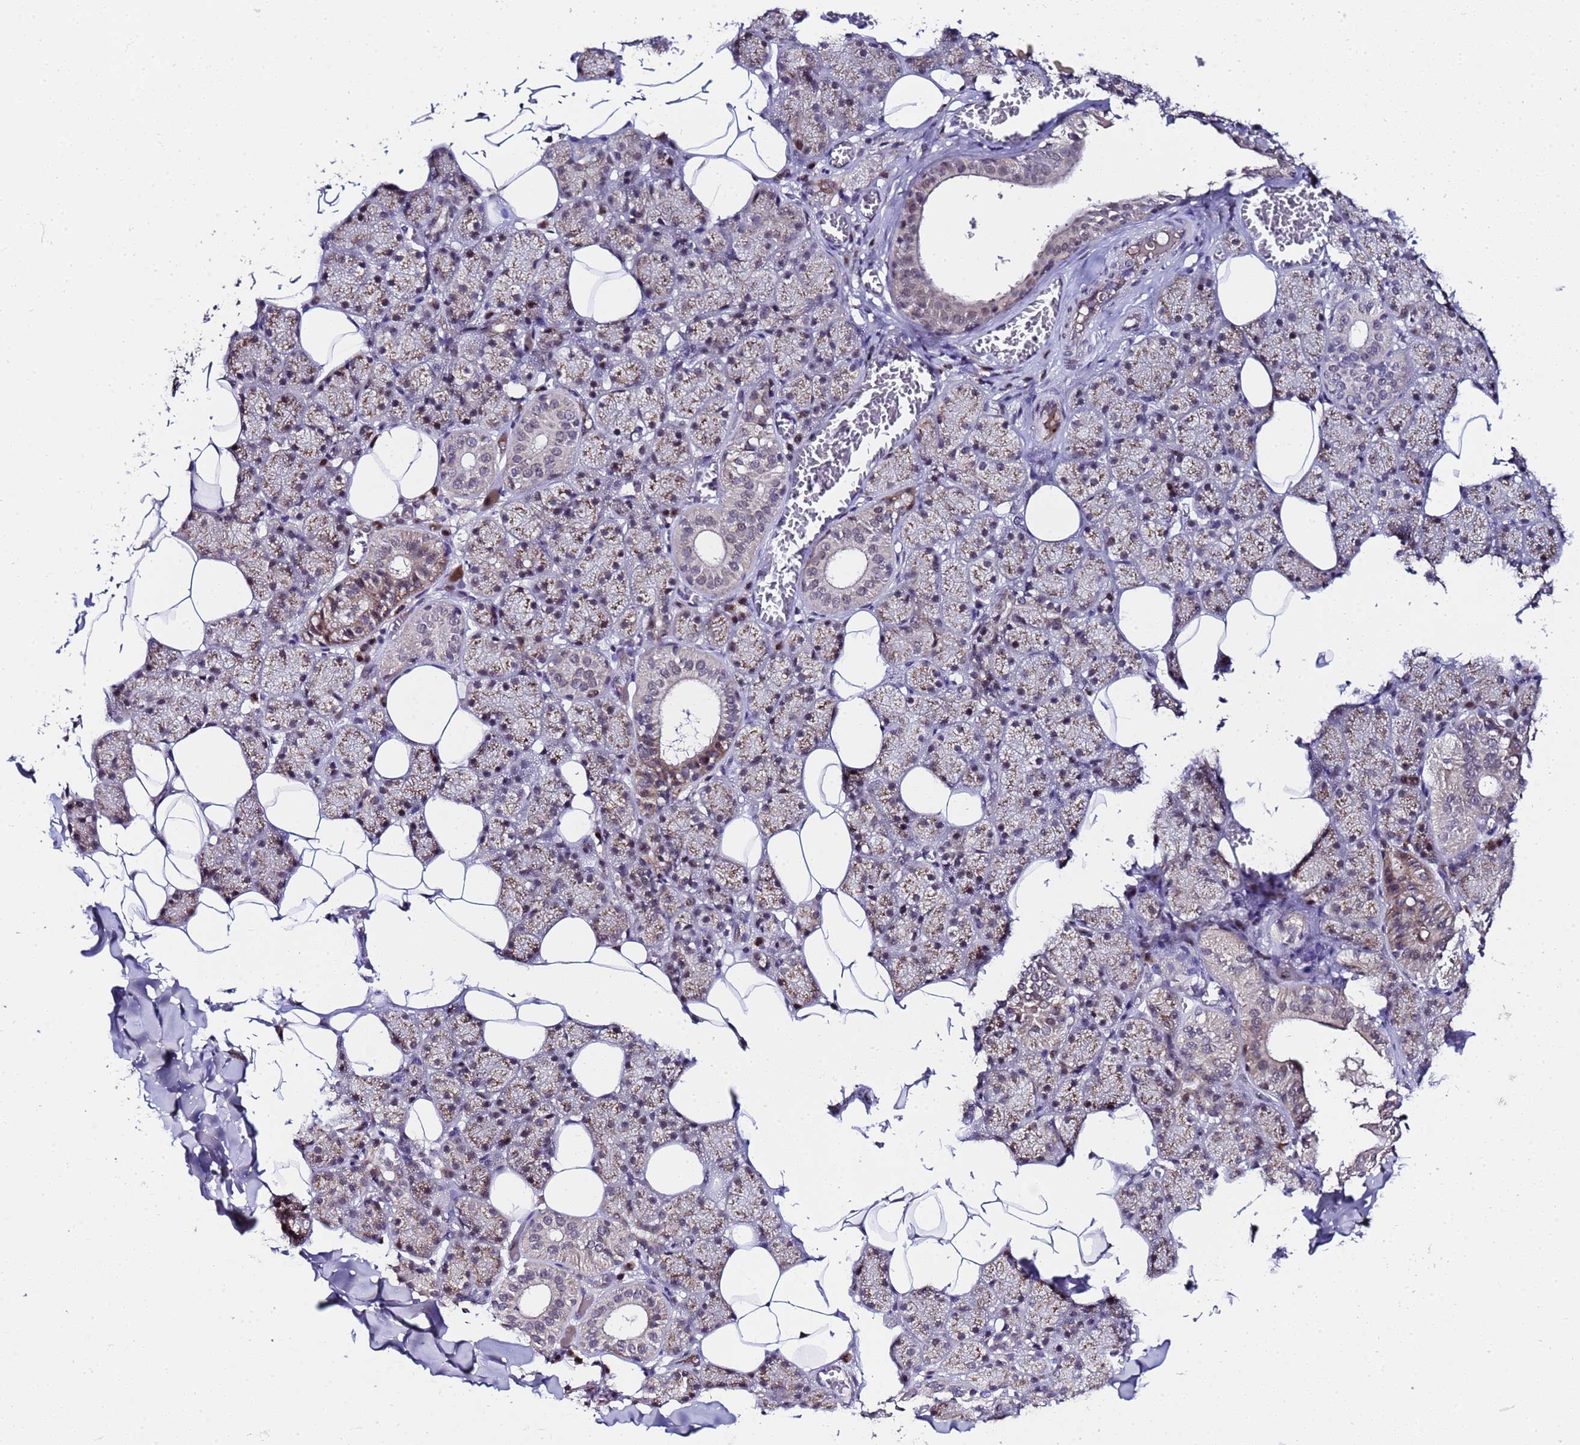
{"staining": {"intensity": "moderate", "quantity": "25%-75%", "location": "cytoplasmic/membranous"}, "tissue": "salivary gland", "cell_type": "Glandular cells", "image_type": "normal", "snomed": [{"axis": "morphology", "description": "Normal tissue, NOS"}, {"axis": "topography", "description": "Salivary gland"}], "caption": "Brown immunohistochemical staining in normal human salivary gland shows moderate cytoplasmic/membranous expression in about 25%-75% of glandular cells.", "gene": "C19orf47", "patient": {"sex": "female", "age": 33}}